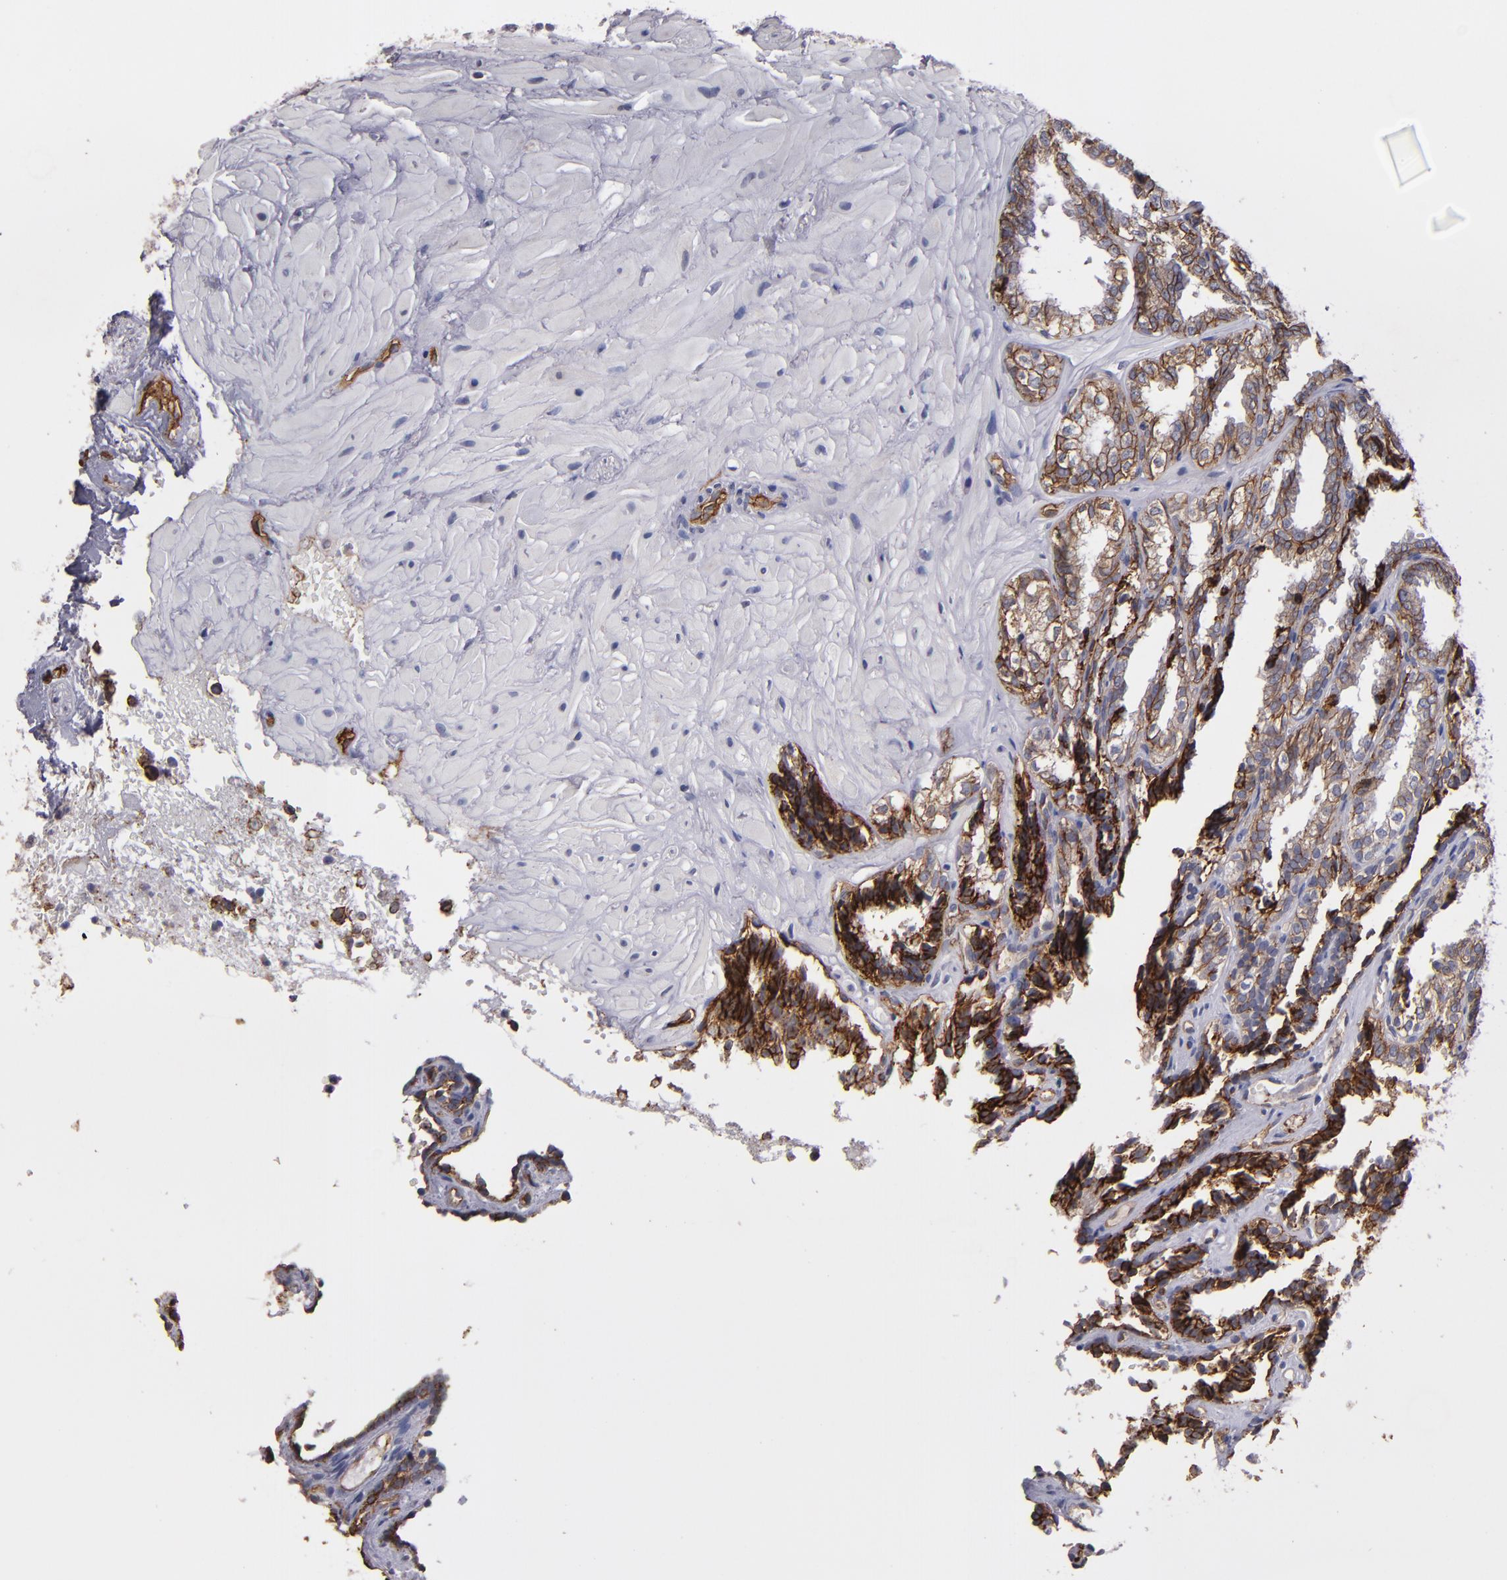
{"staining": {"intensity": "strong", "quantity": ">75%", "location": "cytoplasmic/membranous"}, "tissue": "seminal vesicle", "cell_type": "Glandular cells", "image_type": "normal", "snomed": [{"axis": "morphology", "description": "Normal tissue, NOS"}, {"axis": "topography", "description": "Seminal veicle"}], "caption": "This micrograph reveals immunohistochemistry (IHC) staining of normal human seminal vesicle, with high strong cytoplasmic/membranous staining in approximately >75% of glandular cells.", "gene": "CLDN5", "patient": {"sex": "male", "age": 26}}